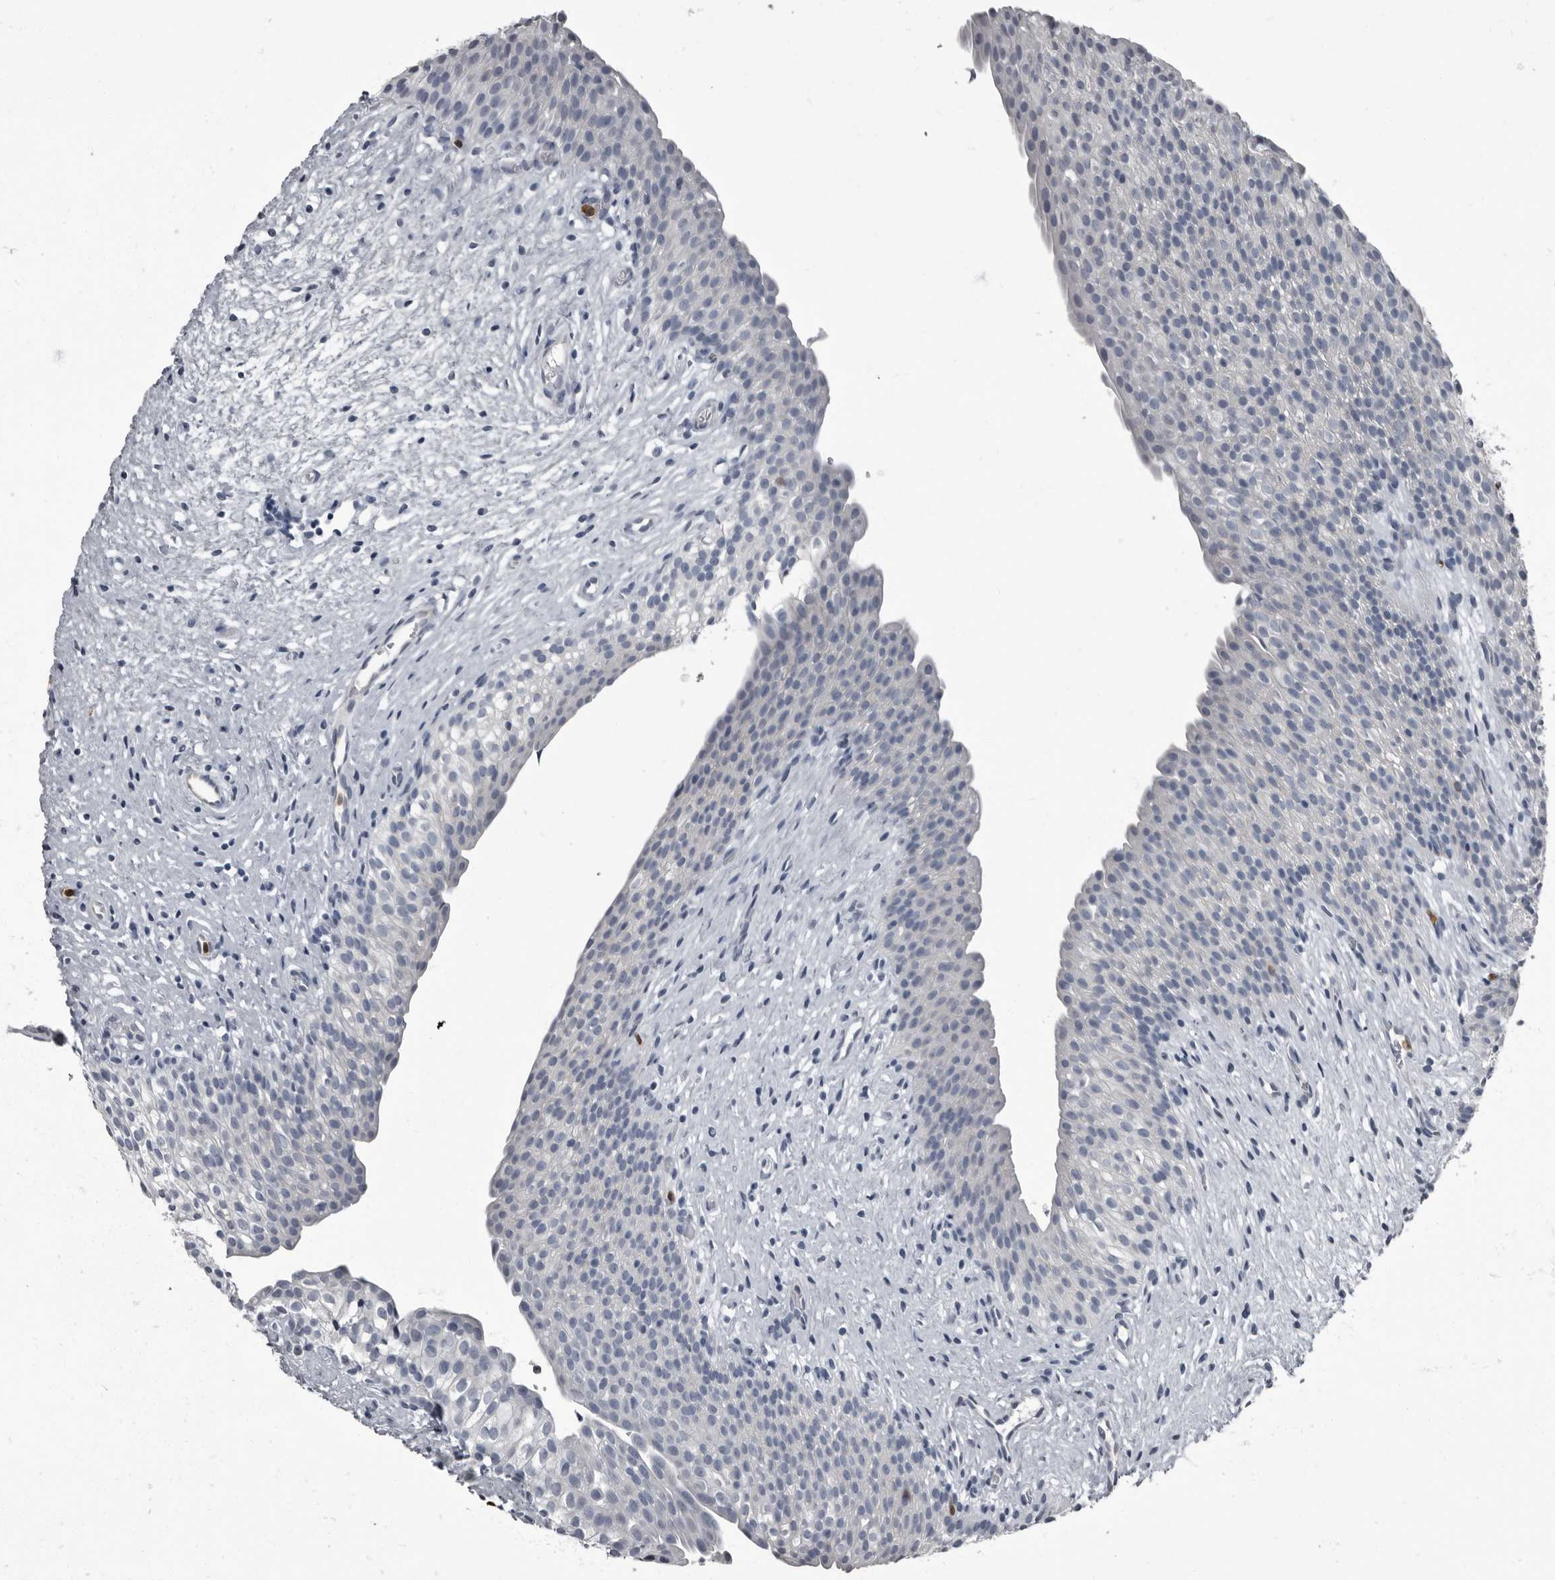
{"staining": {"intensity": "negative", "quantity": "none", "location": "none"}, "tissue": "urinary bladder", "cell_type": "Urothelial cells", "image_type": "normal", "snomed": [{"axis": "morphology", "description": "Normal tissue, NOS"}, {"axis": "topography", "description": "Urinary bladder"}], "caption": "IHC micrograph of unremarkable human urinary bladder stained for a protein (brown), which shows no staining in urothelial cells. (Stains: DAB IHC with hematoxylin counter stain, Microscopy: brightfield microscopy at high magnification).", "gene": "TPD52L1", "patient": {"sex": "male", "age": 1}}